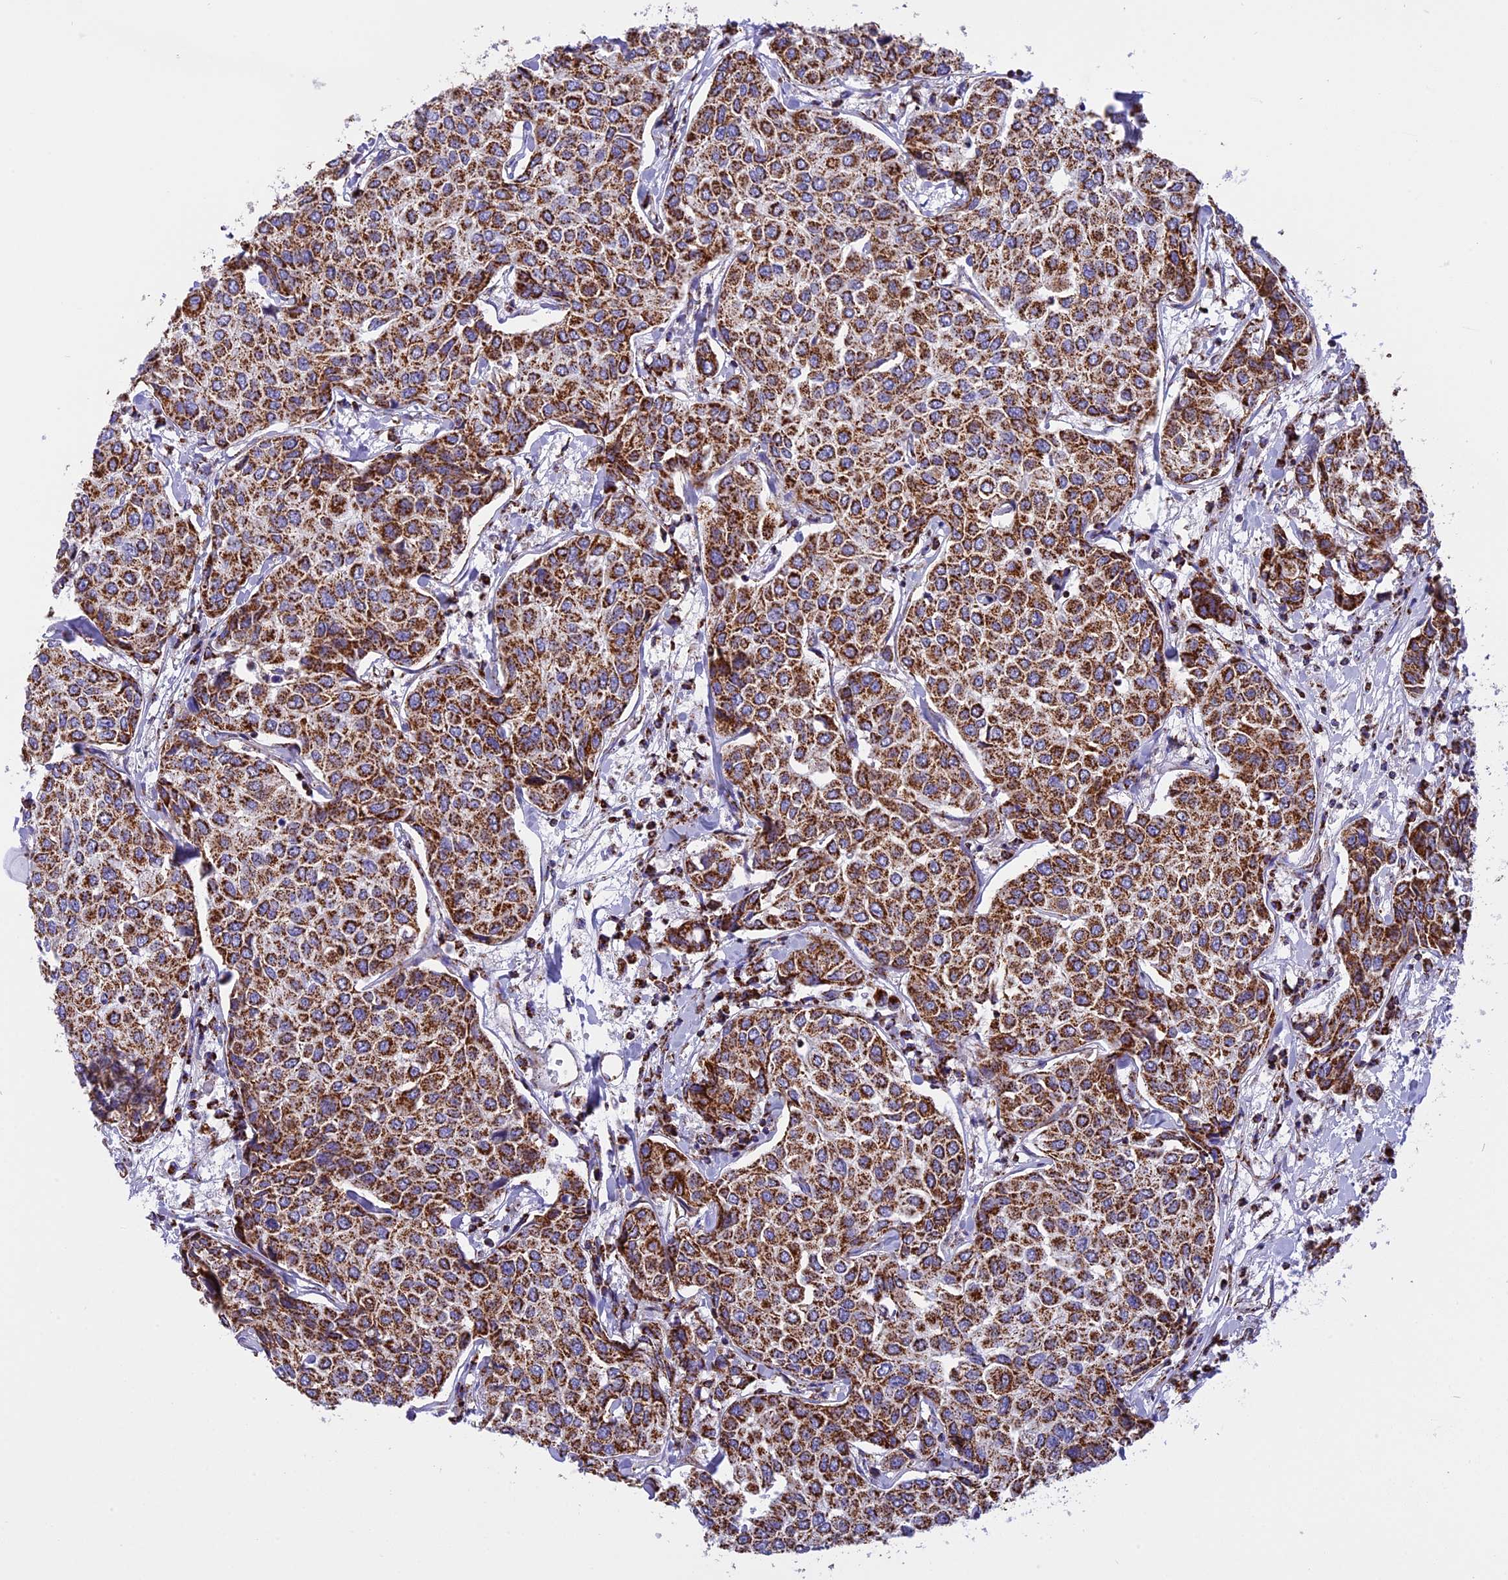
{"staining": {"intensity": "strong", "quantity": ">75%", "location": "cytoplasmic/membranous"}, "tissue": "breast cancer", "cell_type": "Tumor cells", "image_type": "cancer", "snomed": [{"axis": "morphology", "description": "Duct carcinoma"}, {"axis": "topography", "description": "Breast"}], "caption": "Strong cytoplasmic/membranous protein positivity is identified in about >75% of tumor cells in breast cancer.", "gene": "KCNG1", "patient": {"sex": "female", "age": 55}}